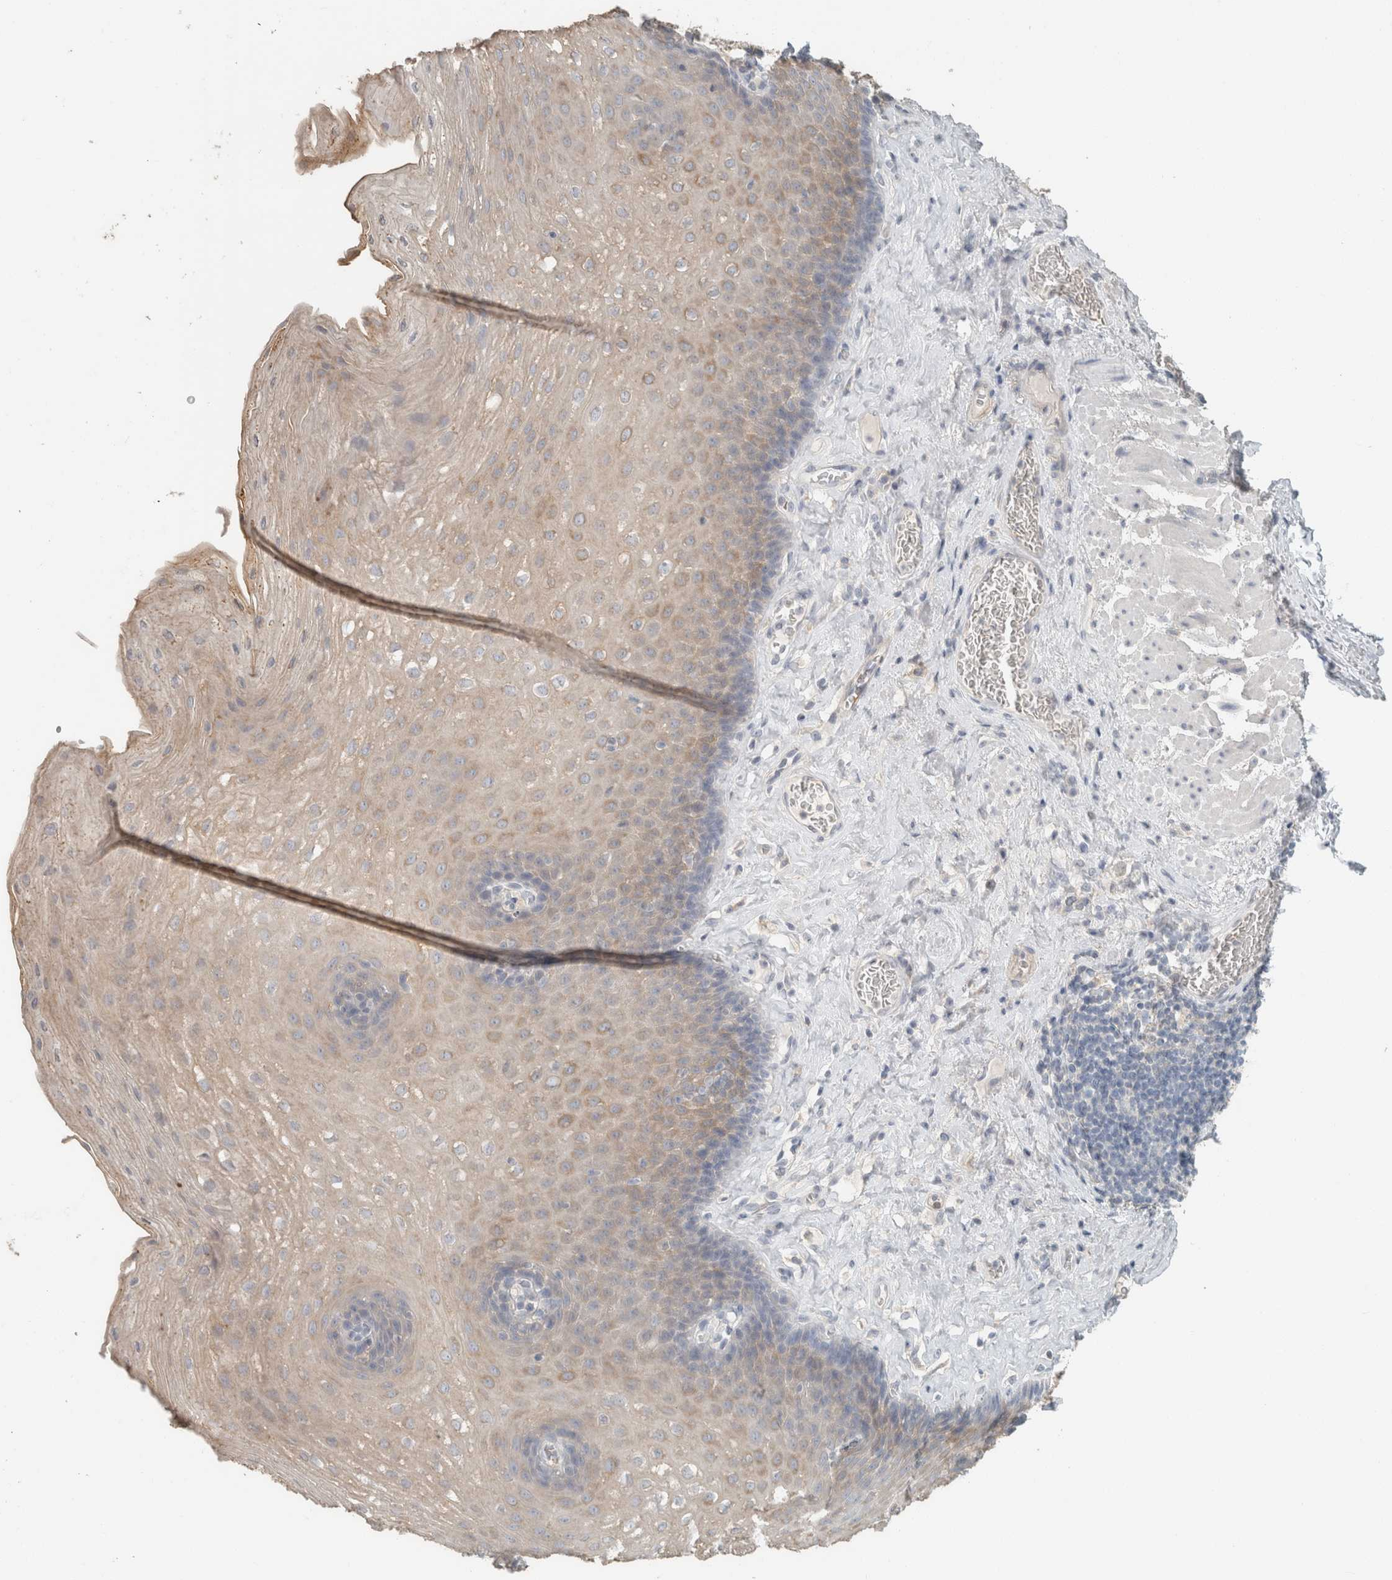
{"staining": {"intensity": "weak", "quantity": "25%-75%", "location": "cytoplasmic/membranous"}, "tissue": "esophagus", "cell_type": "Squamous epithelial cells", "image_type": "normal", "snomed": [{"axis": "morphology", "description": "Normal tissue, NOS"}, {"axis": "topography", "description": "Esophagus"}], "caption": "Immunohistochemistry image of unremarkable esophagus: esophagus stained using immunohistochemistry (IHC) shows low levels of weak protein expression localized specifically in the cytoplasmic/membranous of squamous epithelial cells, appearing as a cytoplasmic/membranous brown color.", "gene": "SCIN", "patient": {"sex": "female", "age": 66}}